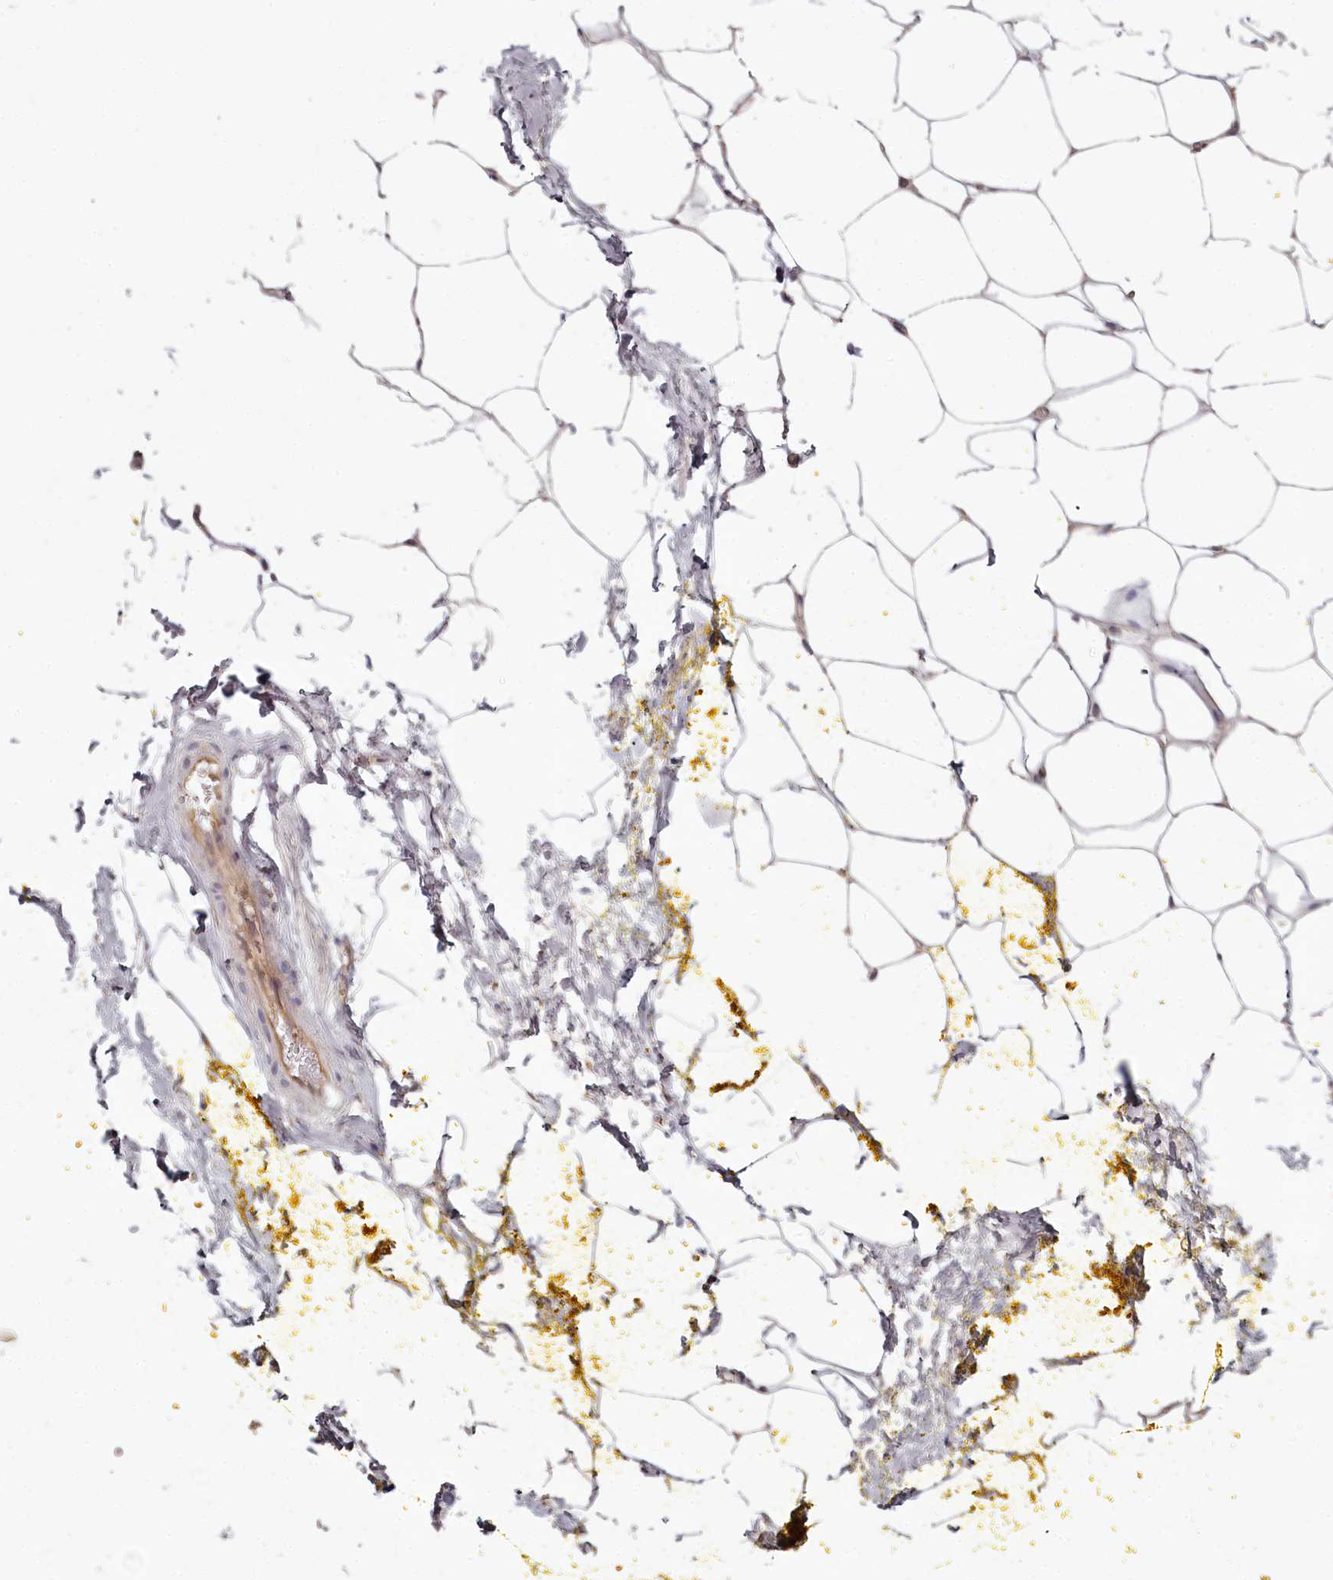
{"staining": {"intensity": "moderate", "quantity": "25%-75%", "location": "cytoplasmic/membranous"}, "tissue": "adipose tissue", "cell_type": "Adipocytes", "image_type": "normal", "snomed": [{"axis": "morphology", "description": "Normal tissue, NOS"}, {"axis": "morphology", "description": "Adenocarcinoma, Low grade"}, {"axis": "topography", "description": "Prostate"}, {"axis": "topography", "description": "Peripheral nerve tissue"}], "caption": "Adipocytes demonstrate moderate cytoplasmic/membranous expression in about 25%-75% of cells in benign adipose tissue. The staining was performed using DAB (3,3'-diaminobenzidine) to visualize the protein expression in brown, while the nuclei were stained in blue with hematoxylin (Magnification: 20x).", "gene": "TMIE", "patient": {"sex": "male", "age": 63}}